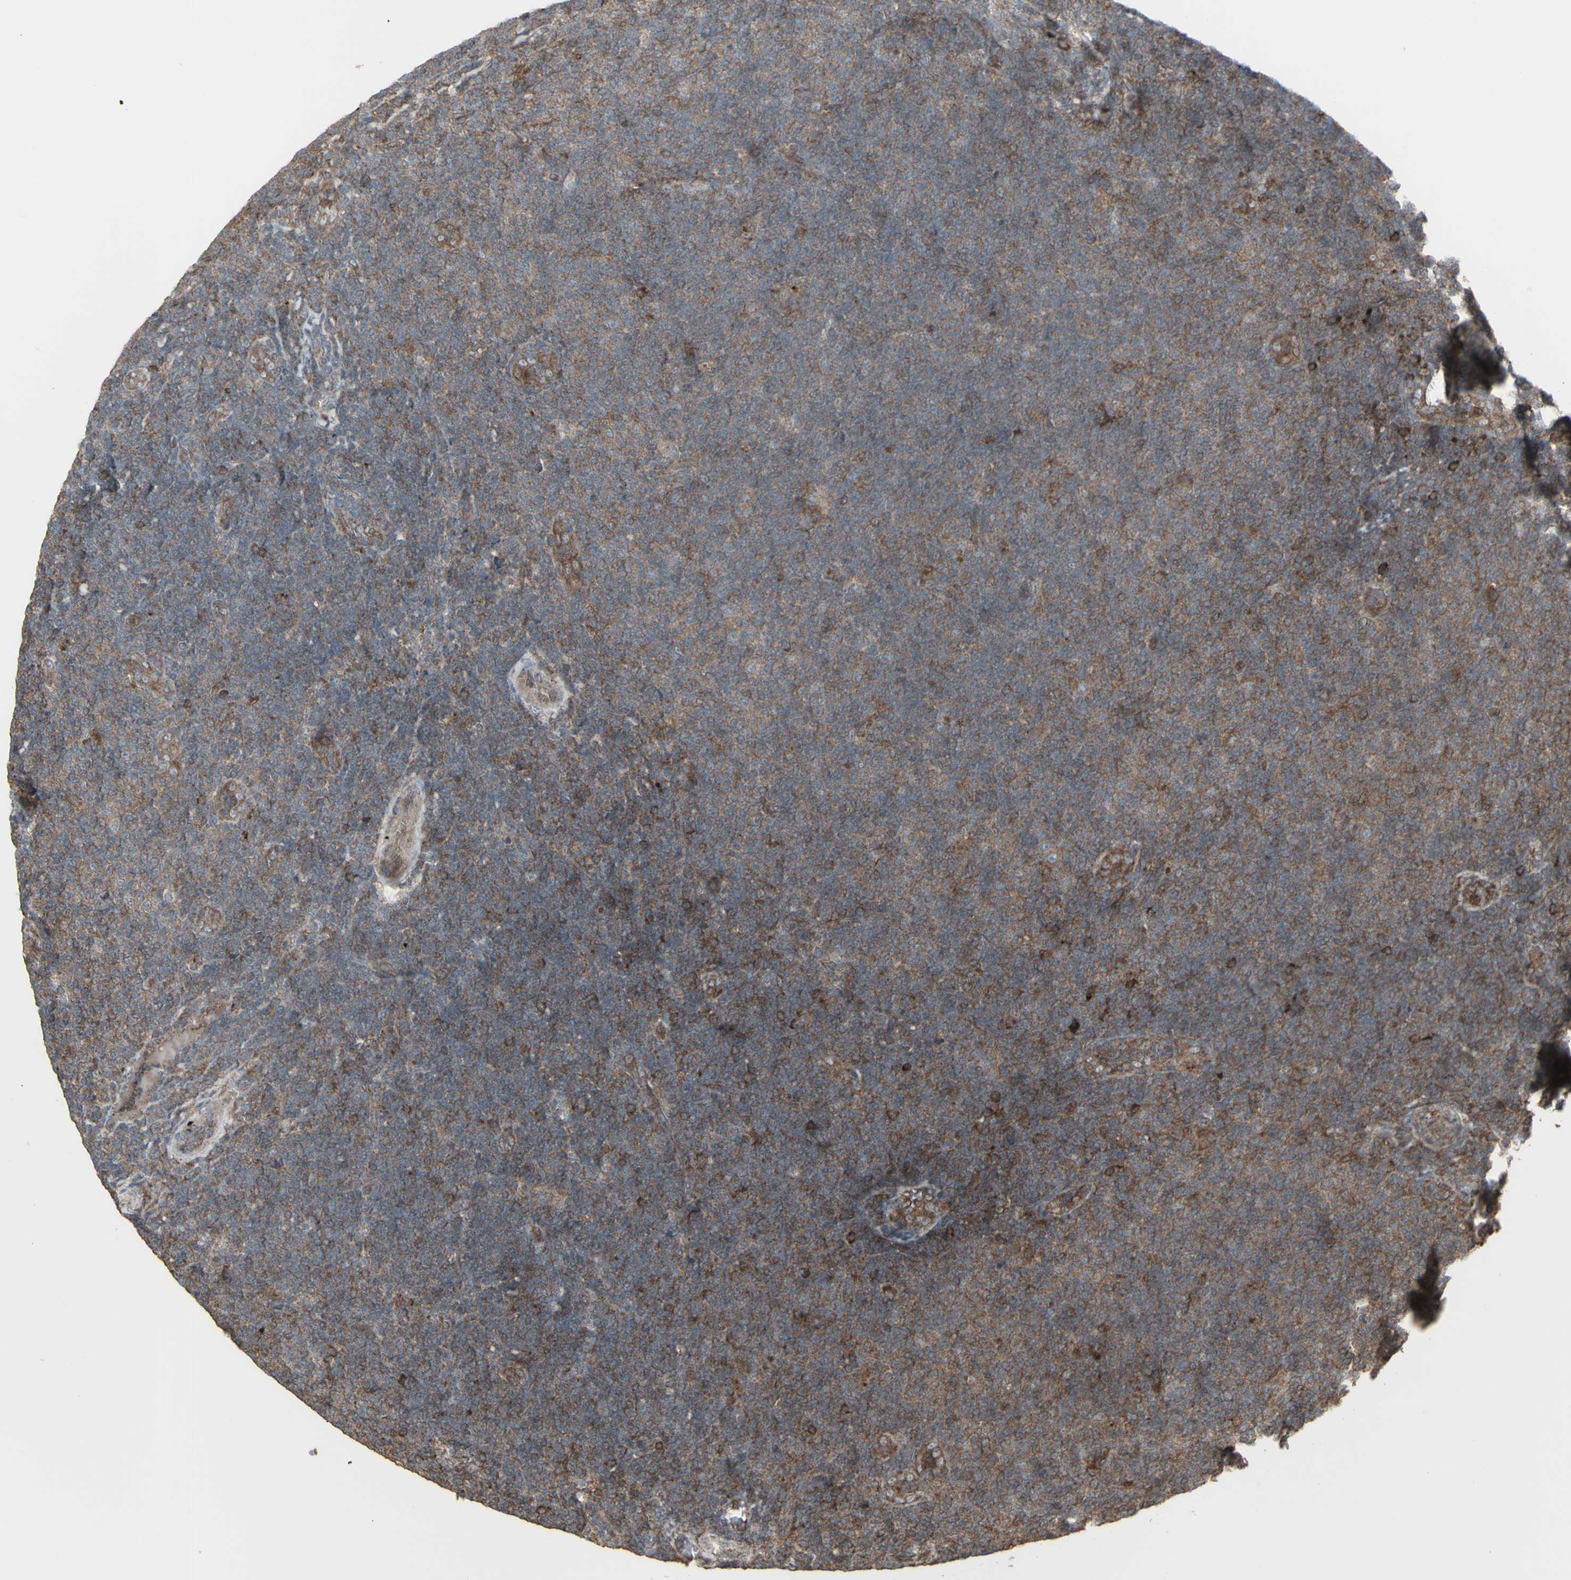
{"staining": {"intensity": "strong", "quantity": "25%-75%", "location": "cytoplasmic/membranous"}, "tissue": "lymphoma", "cell_type": "Tumor cells", "image_type": "cancer", "snomed": [{"axis": "morphology", "description": "Malignant lymphoma, non-Hodgkin's type, Low grade"}, {"axis": "topography", "description": "Lymph node"}], "caption": "A high-resolution photomicrograph shows immunohistochemistry staining of lymphoma, which shows strong cytoplasmic/membranous staining in approximately 25%-75% of tumor cells.", "gene": "RNASEL", "patient": {"sex": "male", "age": 83}}